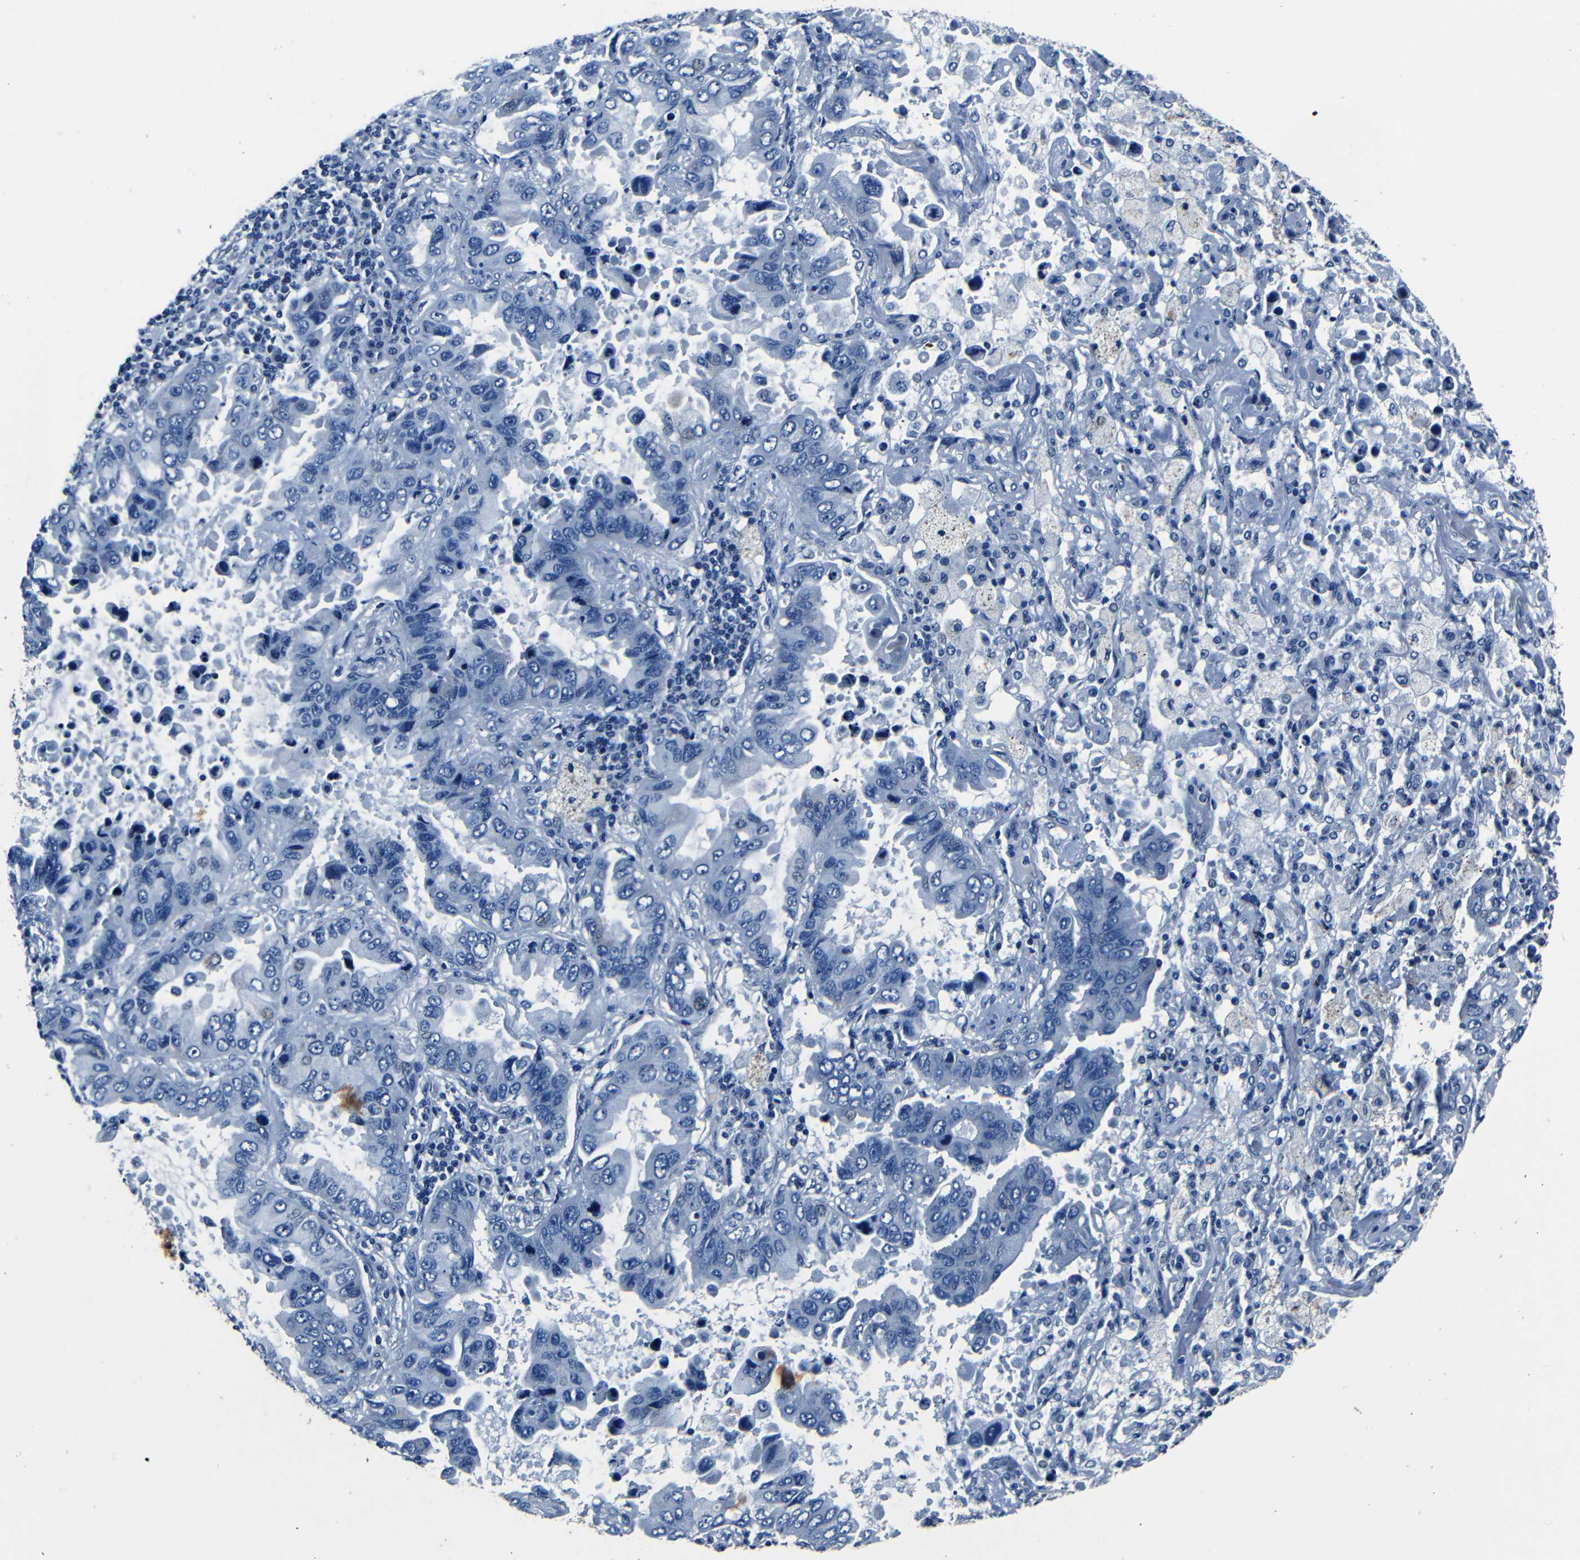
{"staining": {"intensity": "negative", "quantity": "none", "location": "none"}, "tissue": "lung cancer", "cell_type": "Tumor cells", "image_type": "cancer", "snomed": [{"axis": "morphology", "description": "Adenocarcinoma, NOS"}, {"axis": "topography", "description": "Lung"}], "caption": "The IHC micrograph has no significant expression in tumor cells of lung adenocarcinoma tissue.", "gene": "NCMAP", "patient": {"sex": "male", "age": 64}}